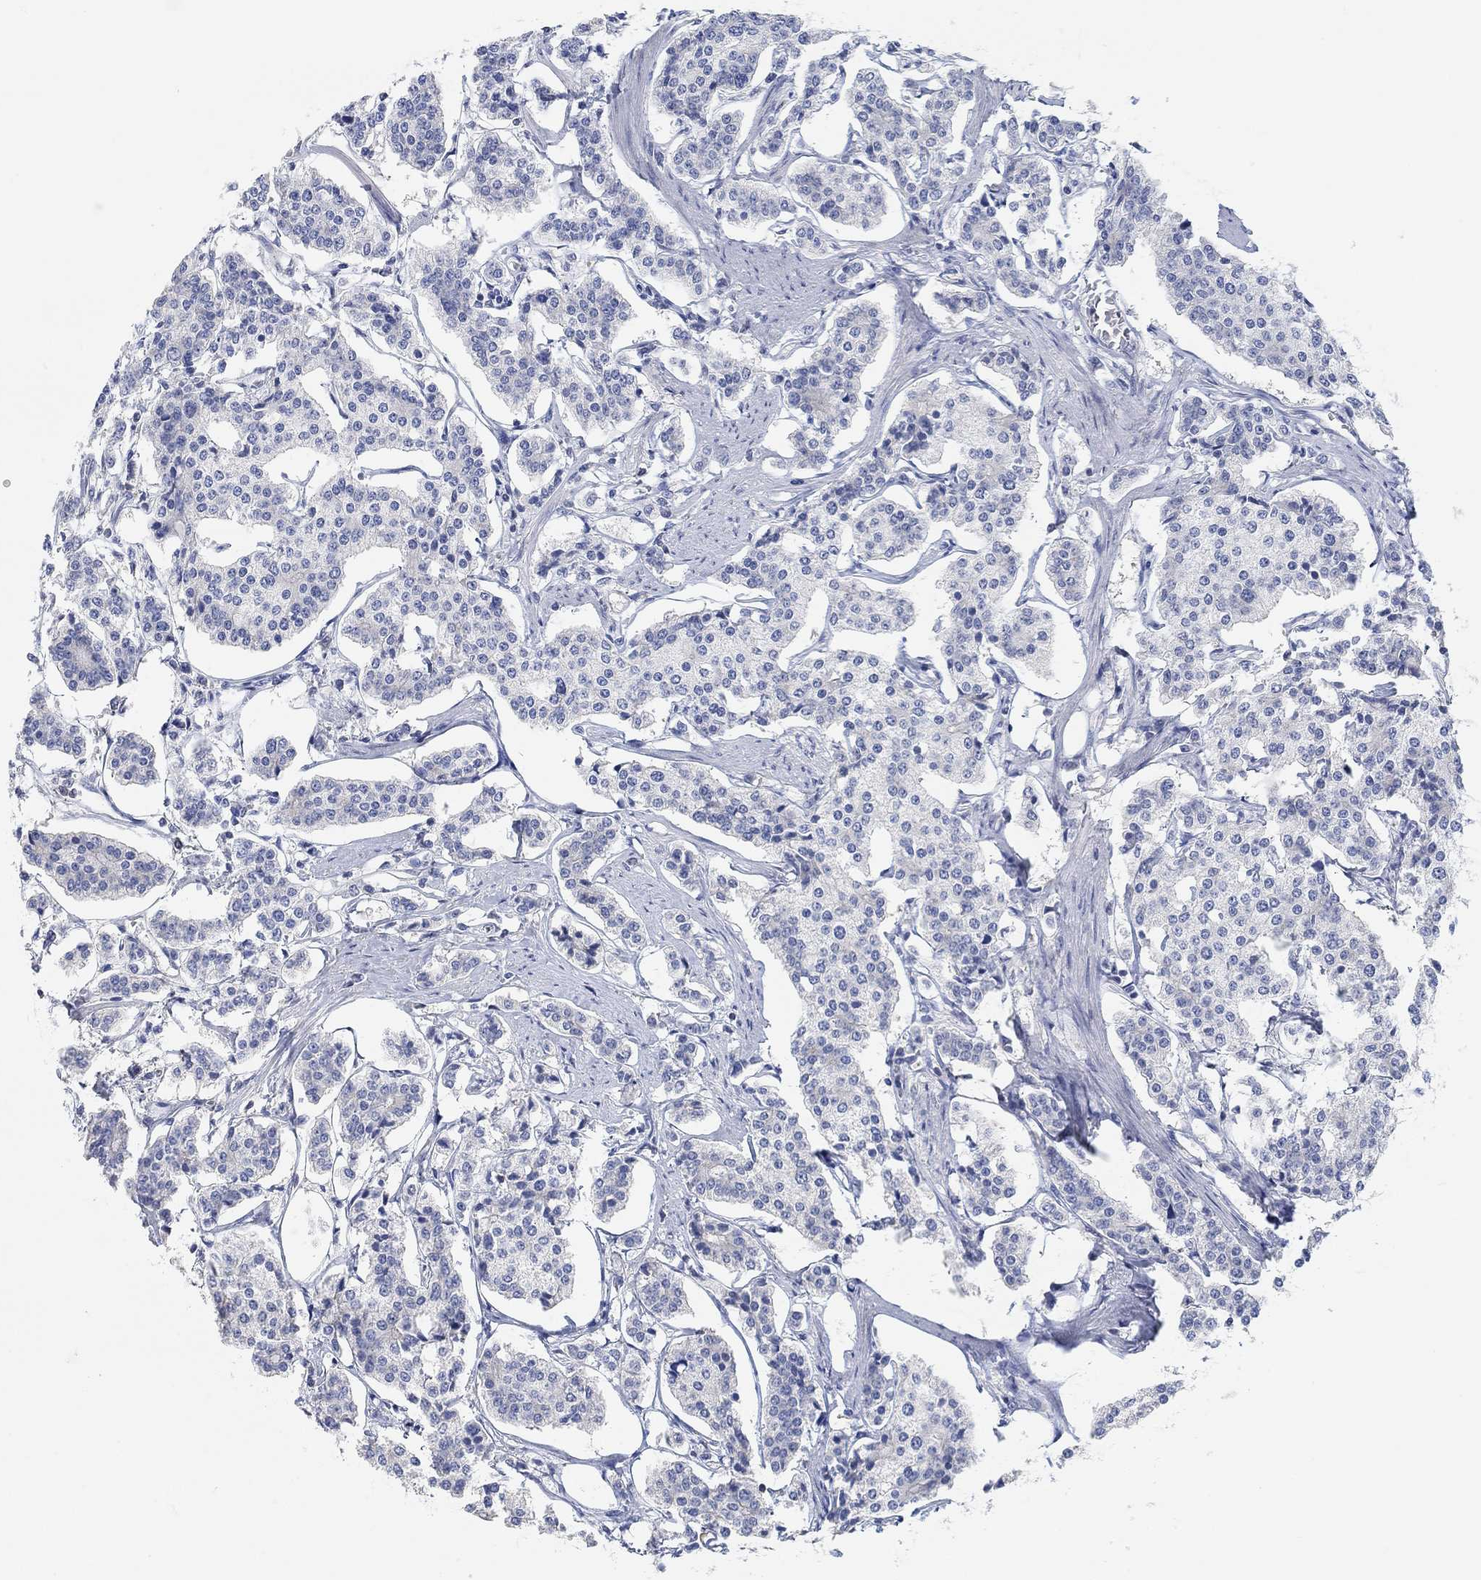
{"staining": {"intensity": "negative", "quantity": "none", "location": "none"}, "tissue": "carcinoid", "cell_type": "Tumor cells", "image_type": "cancer", "snomed": [{"axis": "morphology", "description": "Carcinoid, malignant, NOS"}, {"axis": "topography", "description": "Small intestine"}], "caption": "Immunohistochemistry (IHC) image of human malignant carcinoid stained for a protein (brown), which demonstrates no positivity in tumor cells. (Brightfield microscopy of DAB immunohistochemistry at high magnification).", "gene": "NLRP14", "patient": {"sex": "female", "age": 65}}